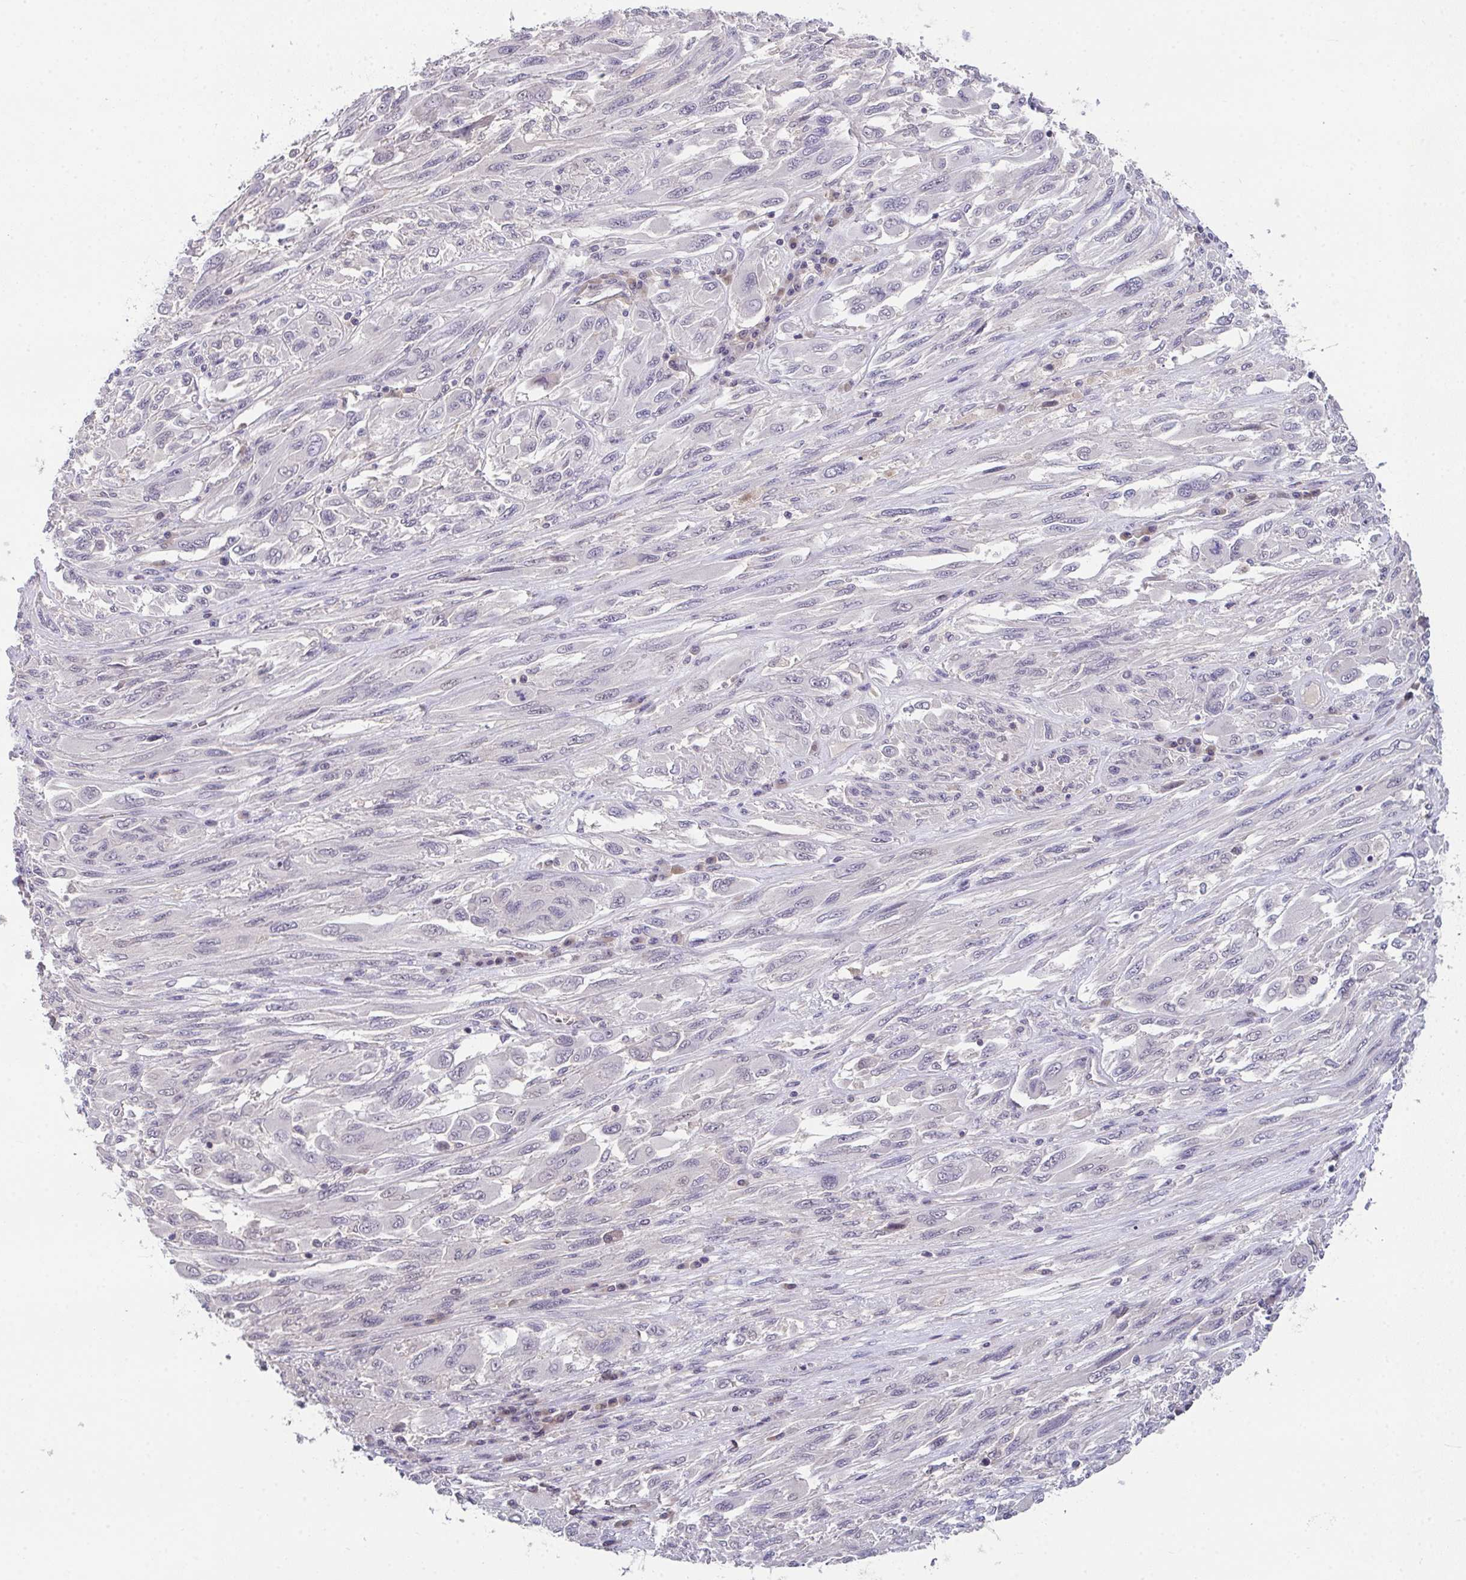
{"staining": {"intensity": "negative", "quantity": "none", "location": "none"}, "tissue": "melanoma", "cell_type": "Tumor cells", "image_type": "cancer", "snomed": [{"axis": "morphology", "description": "Malignant melanoma, NOS"}, {"axis": "topography", "description": "Skin"}], "caption": "Immunohistochemistry of malignant melanoma reveals no expression in tumor cells.", "gene": "GLTPD2", "patient": {"sex": "female", "age": 91}}